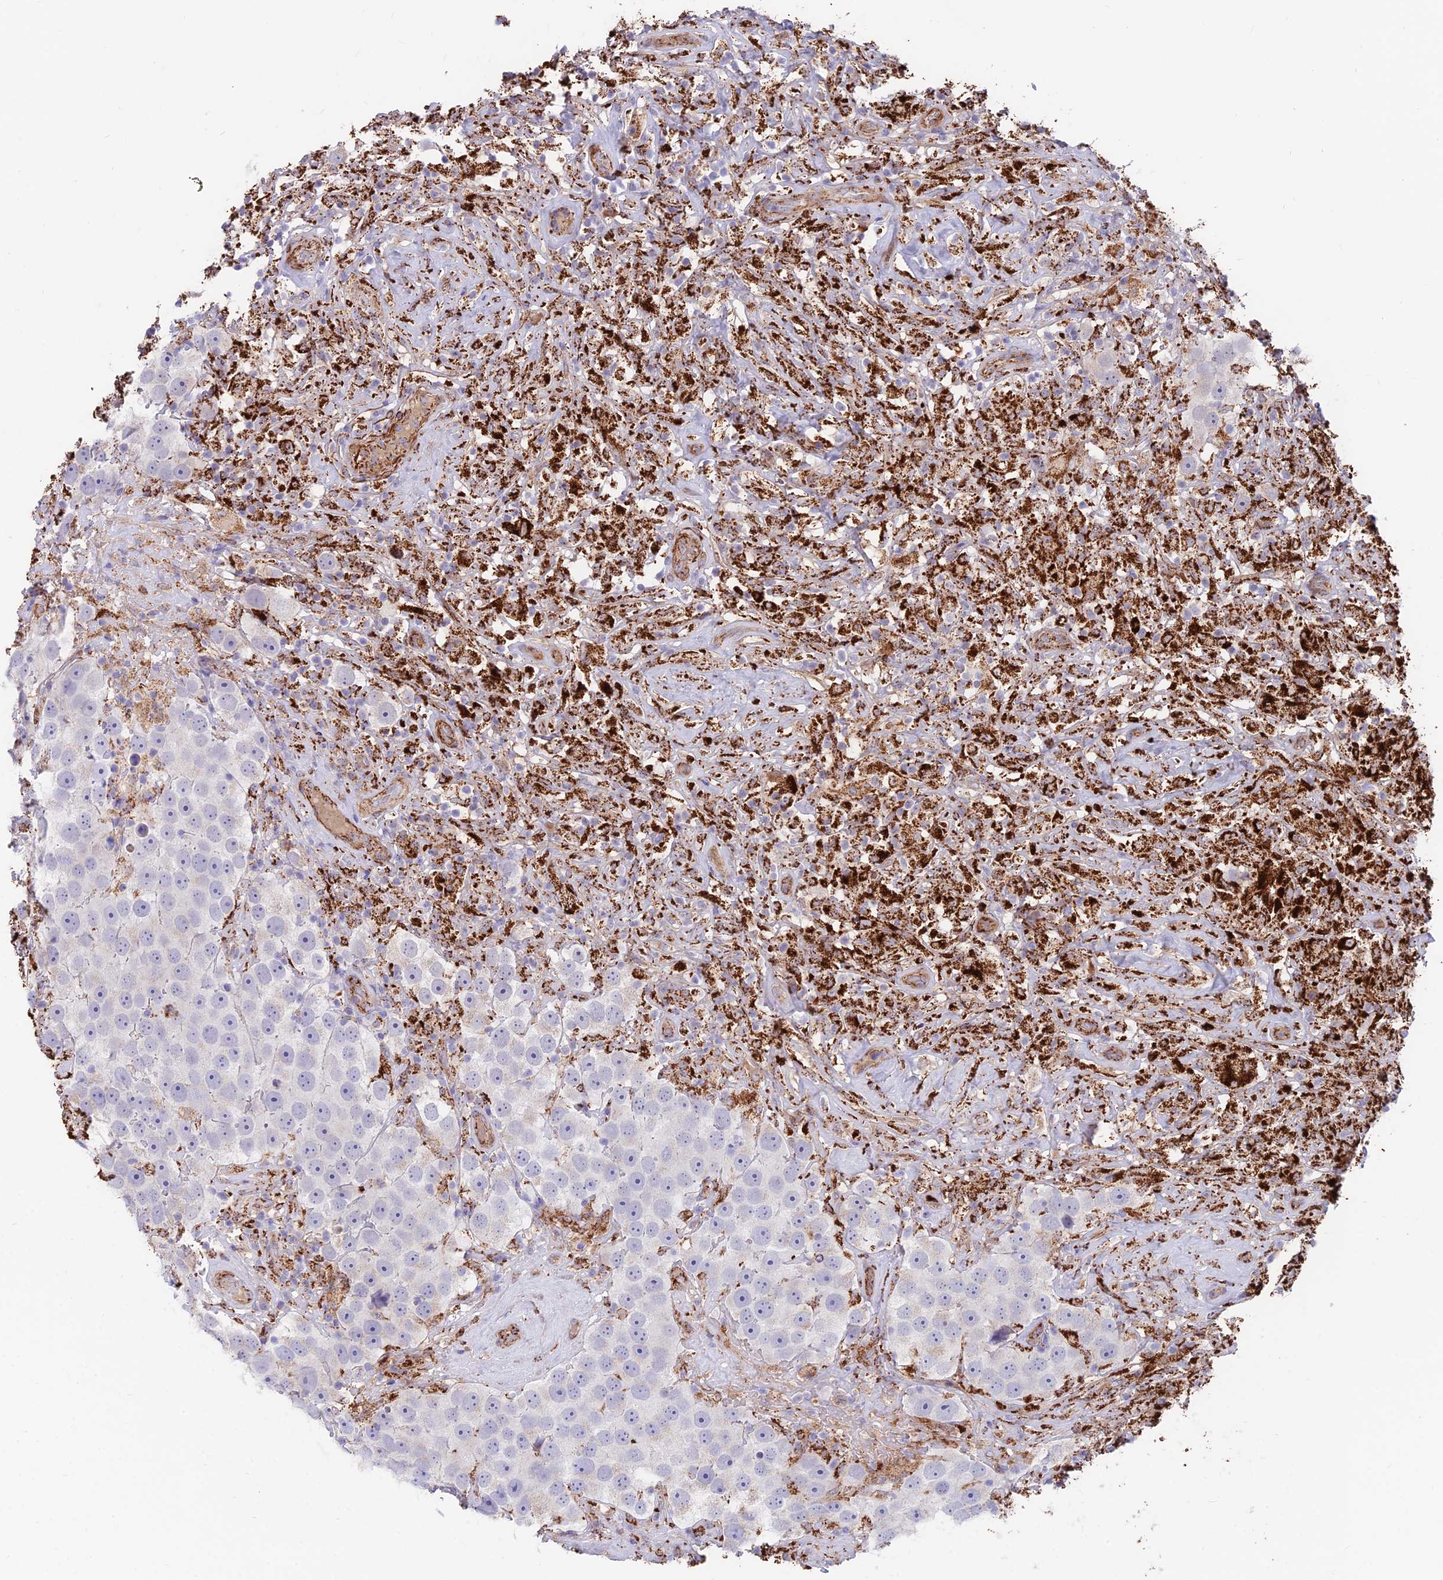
{"staining": {"intensity": "negative", "quantity": "none", "location": "none"}, "tissue": "testis cancer", "cell_type": "Tumor cells", "image_type": "cancer", "snomed": [{"axis": "morphology", "description": "Seminoma, NOS"}, {"axis": "topography", "description": "Testis"}], "caption": "The immunohistochemistry (IHC) photomicrograph has no significant expression in tumor cells of seminoma (testis) tissue. (DAB (3,3'-diaminobenzidine) immunohistochemistry, high magnification).", "gene": "TIGD6", "patient": {"sex": "male", "age": 49}}